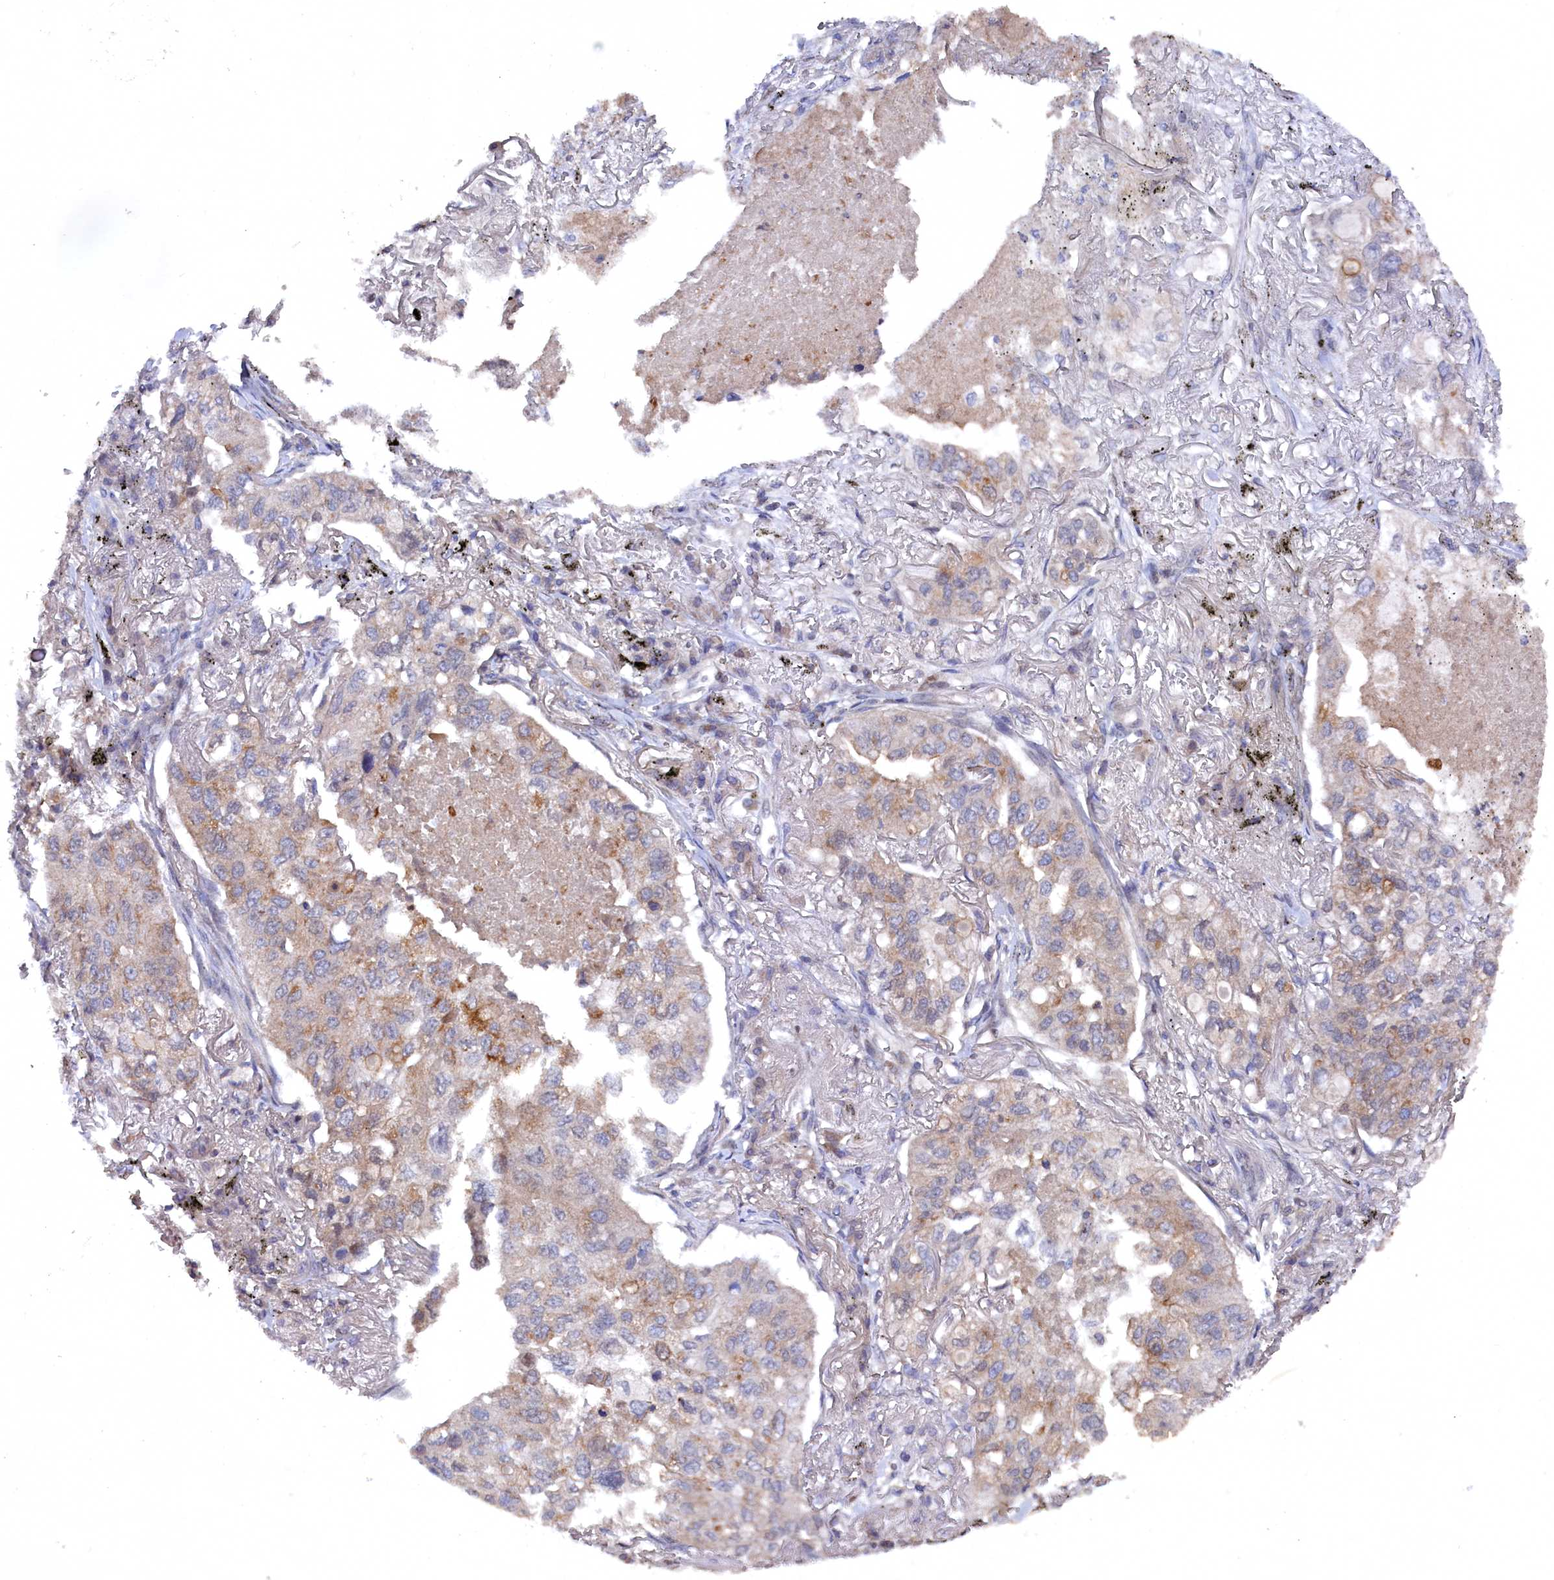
{"staining": {"intensity": "moderate", "quantity": "<25%", "location": "cytoplasmic/membranous"}, "tissue": "lung cancer", "cell_type": "Tumor cells", "image_type": "cancer", "snomed": [{"axis": "morphology", "description": "Adenocarcinoma, NOS"}, {"axis": "topography", "description": "Lung"}], "caption": "Moderate cytoplasmic/membranous positivity is appreciated in about <25% of tumor cells in lung adenocarcinoma.", "gene": "TMC5", "patient": {"sex": "male", "age": 65}}